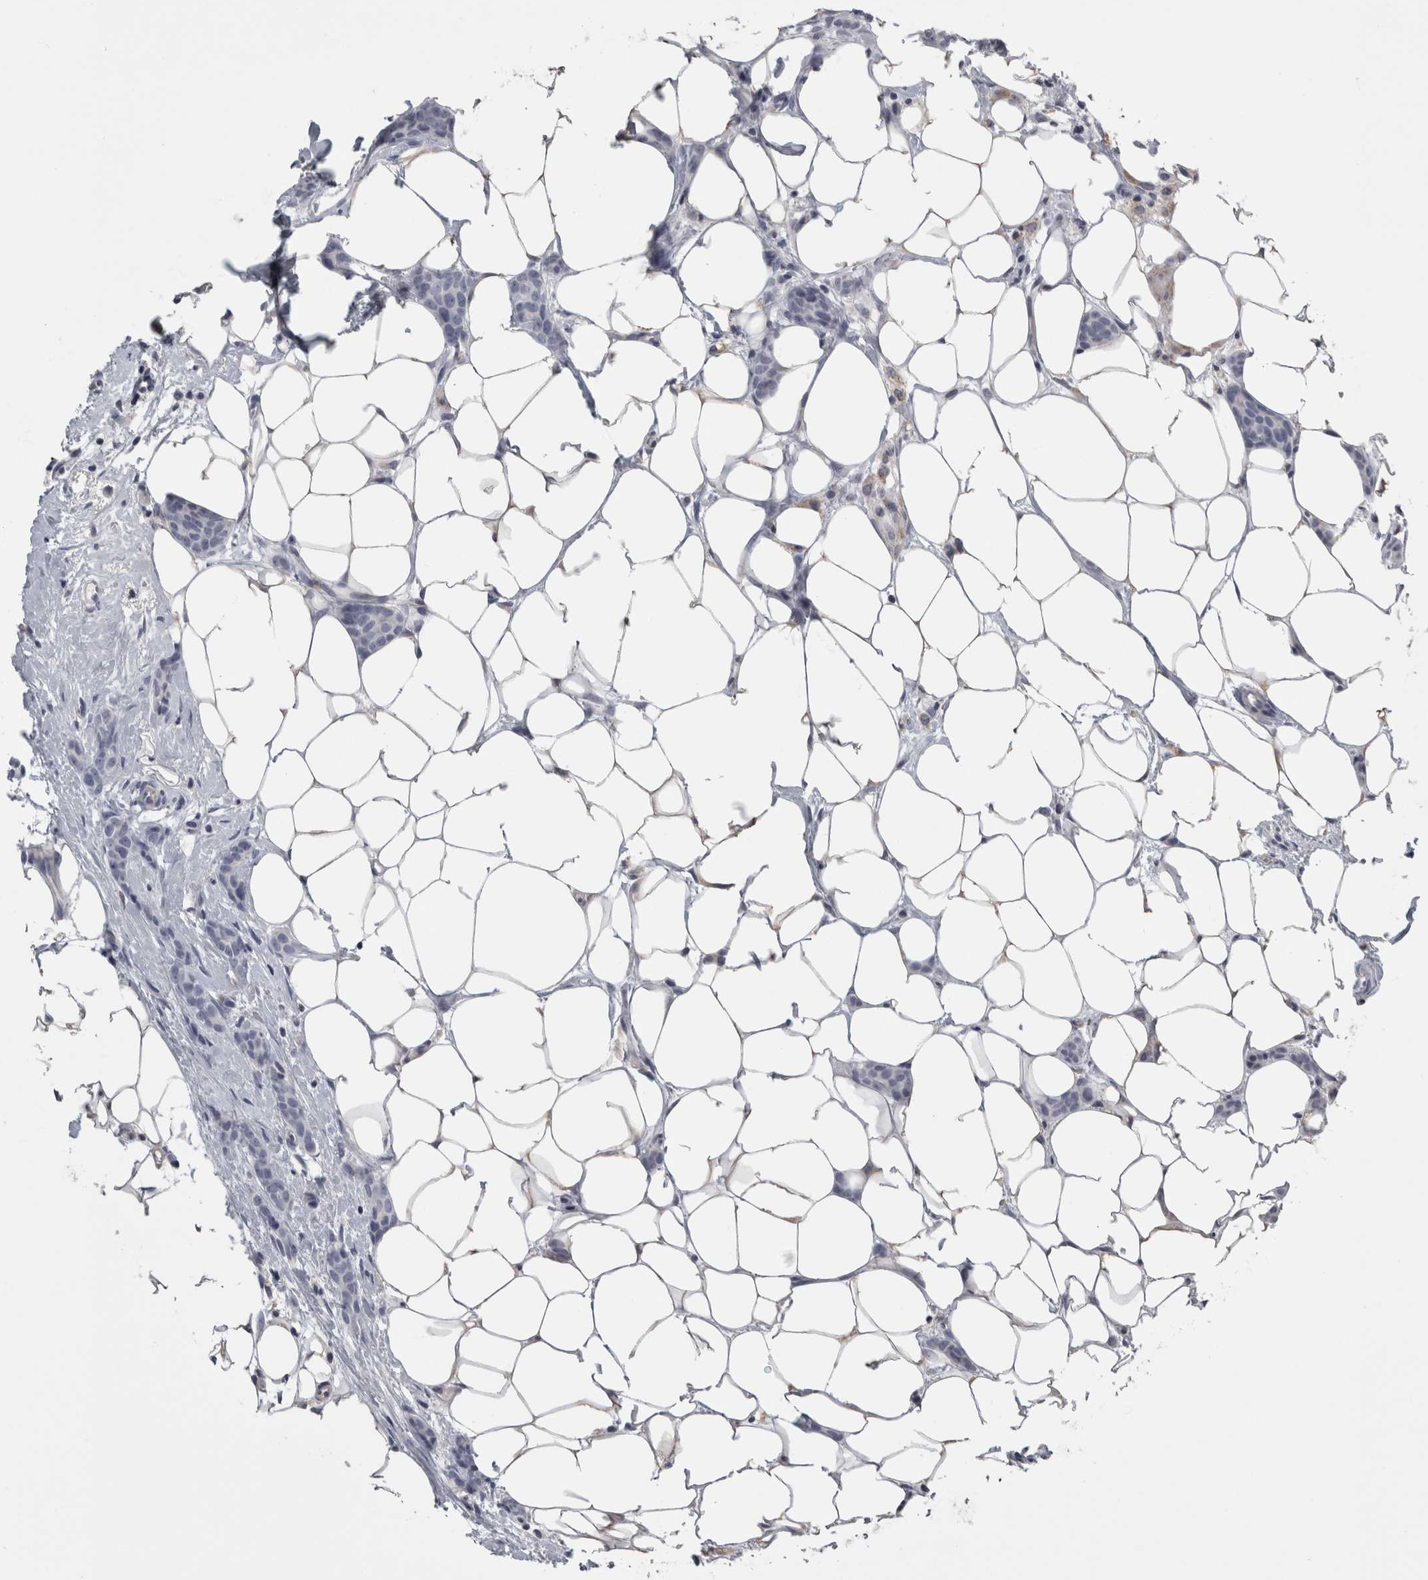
{"staining": {"intensity": "negative", "quantity": "none", "location": "none"}, "tissue": "breast cancer", "cell_type": "Tumor cells", "image_type": "cancer", "snomed": [{"axis": "morphology", "description": "Lobular carcinoma"}, {"axis": "topography", "description": "Skin"}, {"axis": "topography", "description": "Breast"}], "caption": "The micrograph exhibits no staining of tumor cells in lobular carcinoma (breast).", "gene": "TCAP", "patient": {"sex": "female", "age": 46}}